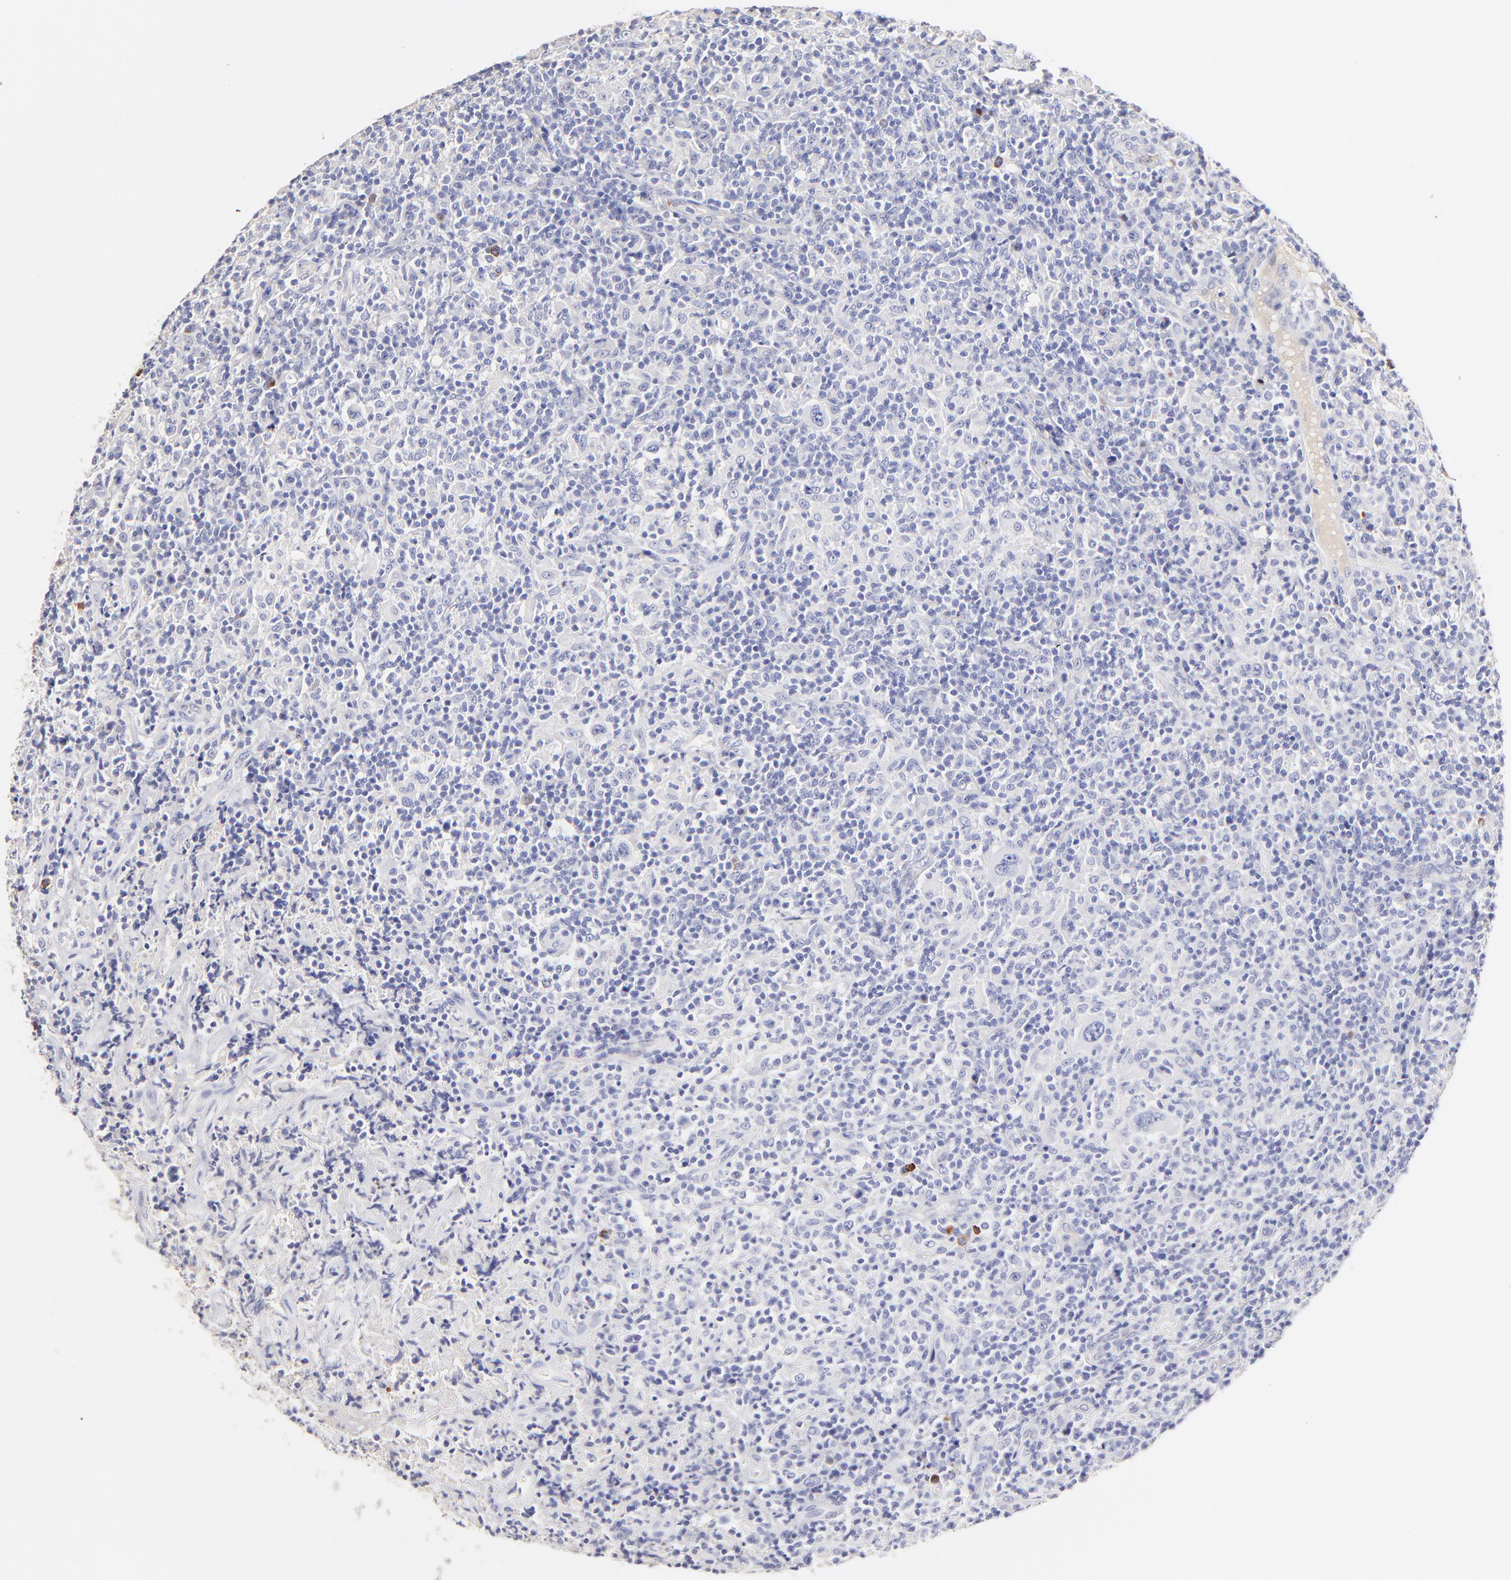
{"staining": {"intensity": "negative", "quantity": "none", "location": "none"}, "tissue": "lymphoma", "cell_type": "Tumor cells", "image_type": "cancer", "snomed": [{"axis": "morphology", "description": "Hodgkin's disease, NOS"}, {"axis": "topography", "description": "Lymph node"}], "caption": "Histopathology image shows no protein positivity in tumor cells of lymphoma tissue. (Brightfield microscopy of DAB (3,3'-diaminobenzidine) immunohistochemistry at high magnification).", "gene": "ASB9", "patient": {"sex": "male", "age": 65}}